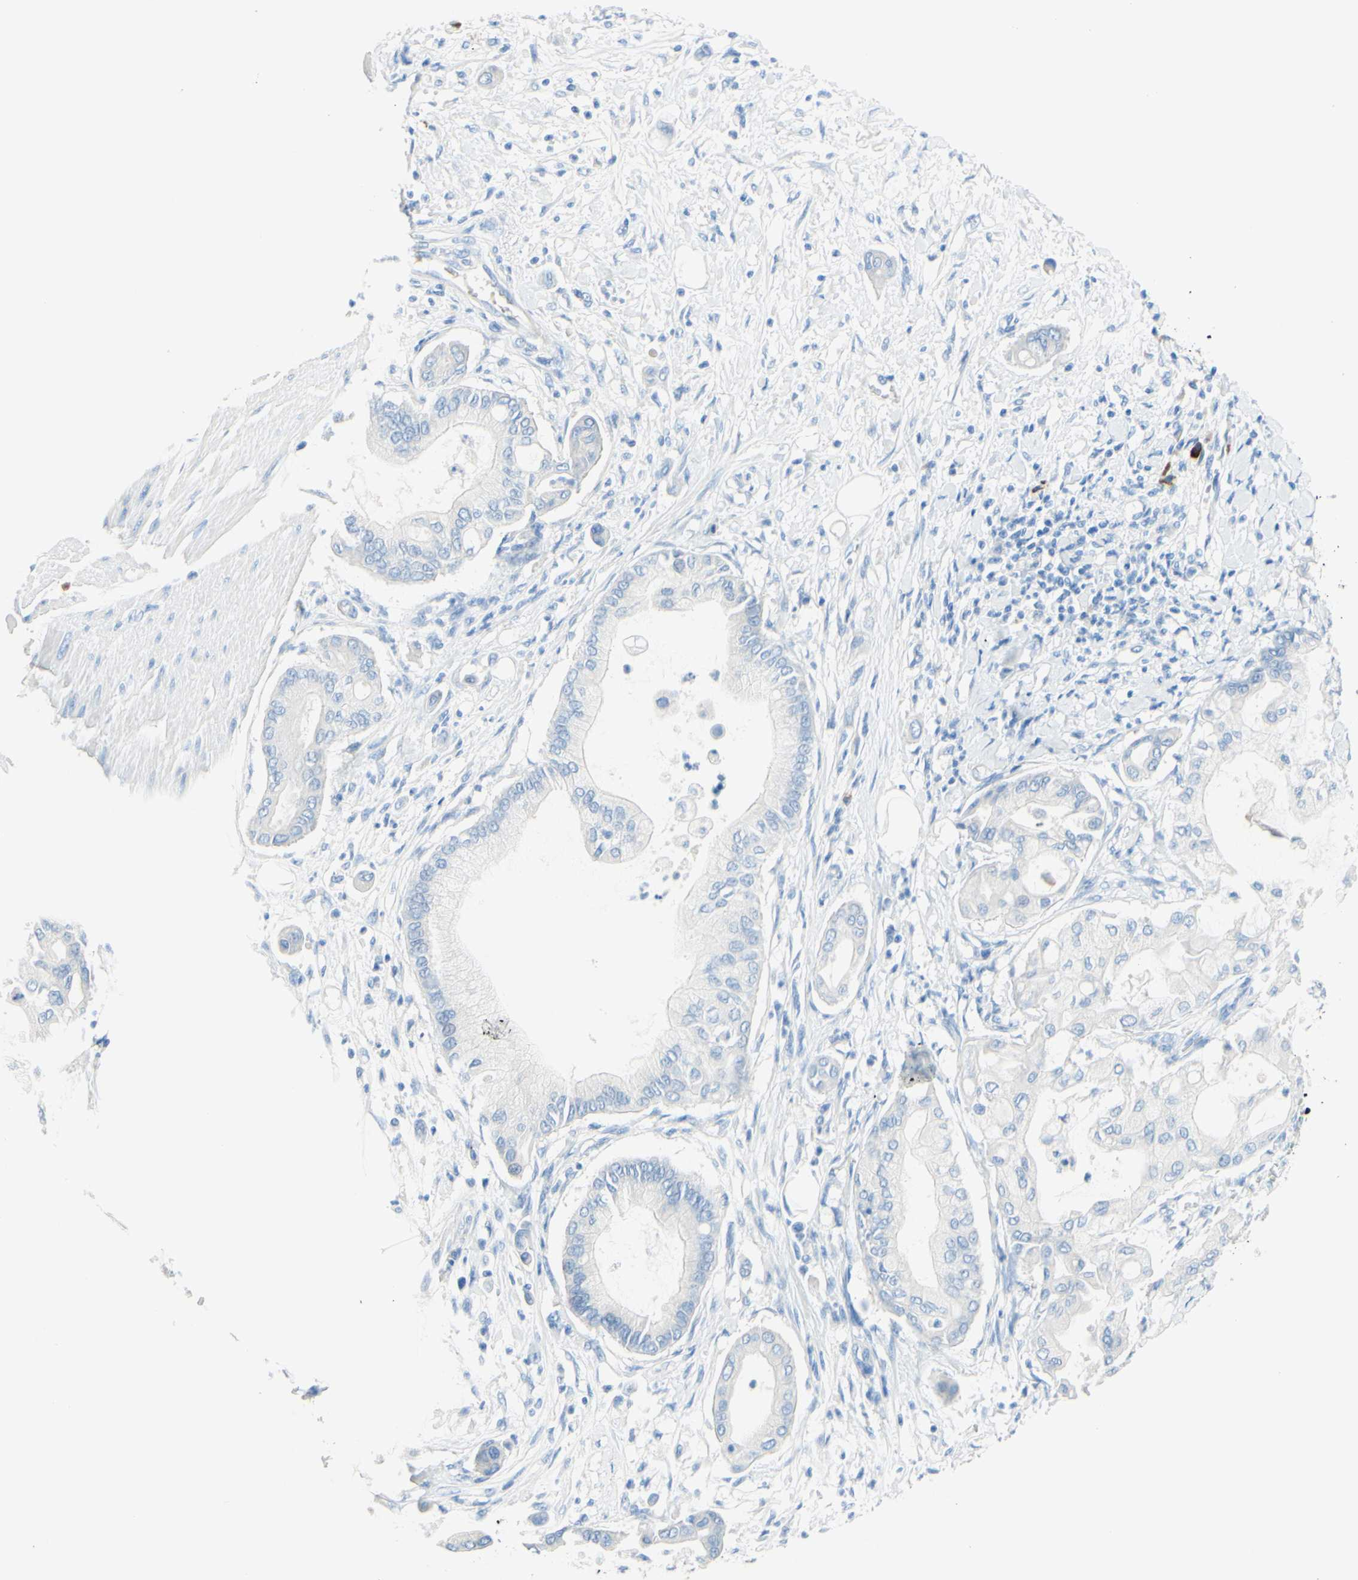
{"staining": {"intensity": "negative", "quantity": "none", "location": "none"}, "tissue": "pancreatic cancer", "cell_type": "Tumor cells", "image_type": "cancer", "snomed": [{"axis": "morphology", "description": "Adenocarcinoma, NOS"}, {"axis": "morphology", "description": "Adenocarcinoma, metastatic, NOS"}, {"axis": "topography", "description": "Lymph node"}, {"axis": "topography", "description": "Pancreas"}, {"axis": "topography", "description": "Duodenum"}], "caption": "Photomicrograph shows no protein positivity in tumor cells of adenocarcinoma (pancreatic) tissue.", "gene": "IL6ST", "patient": {"sex": "female", "age": 64}}